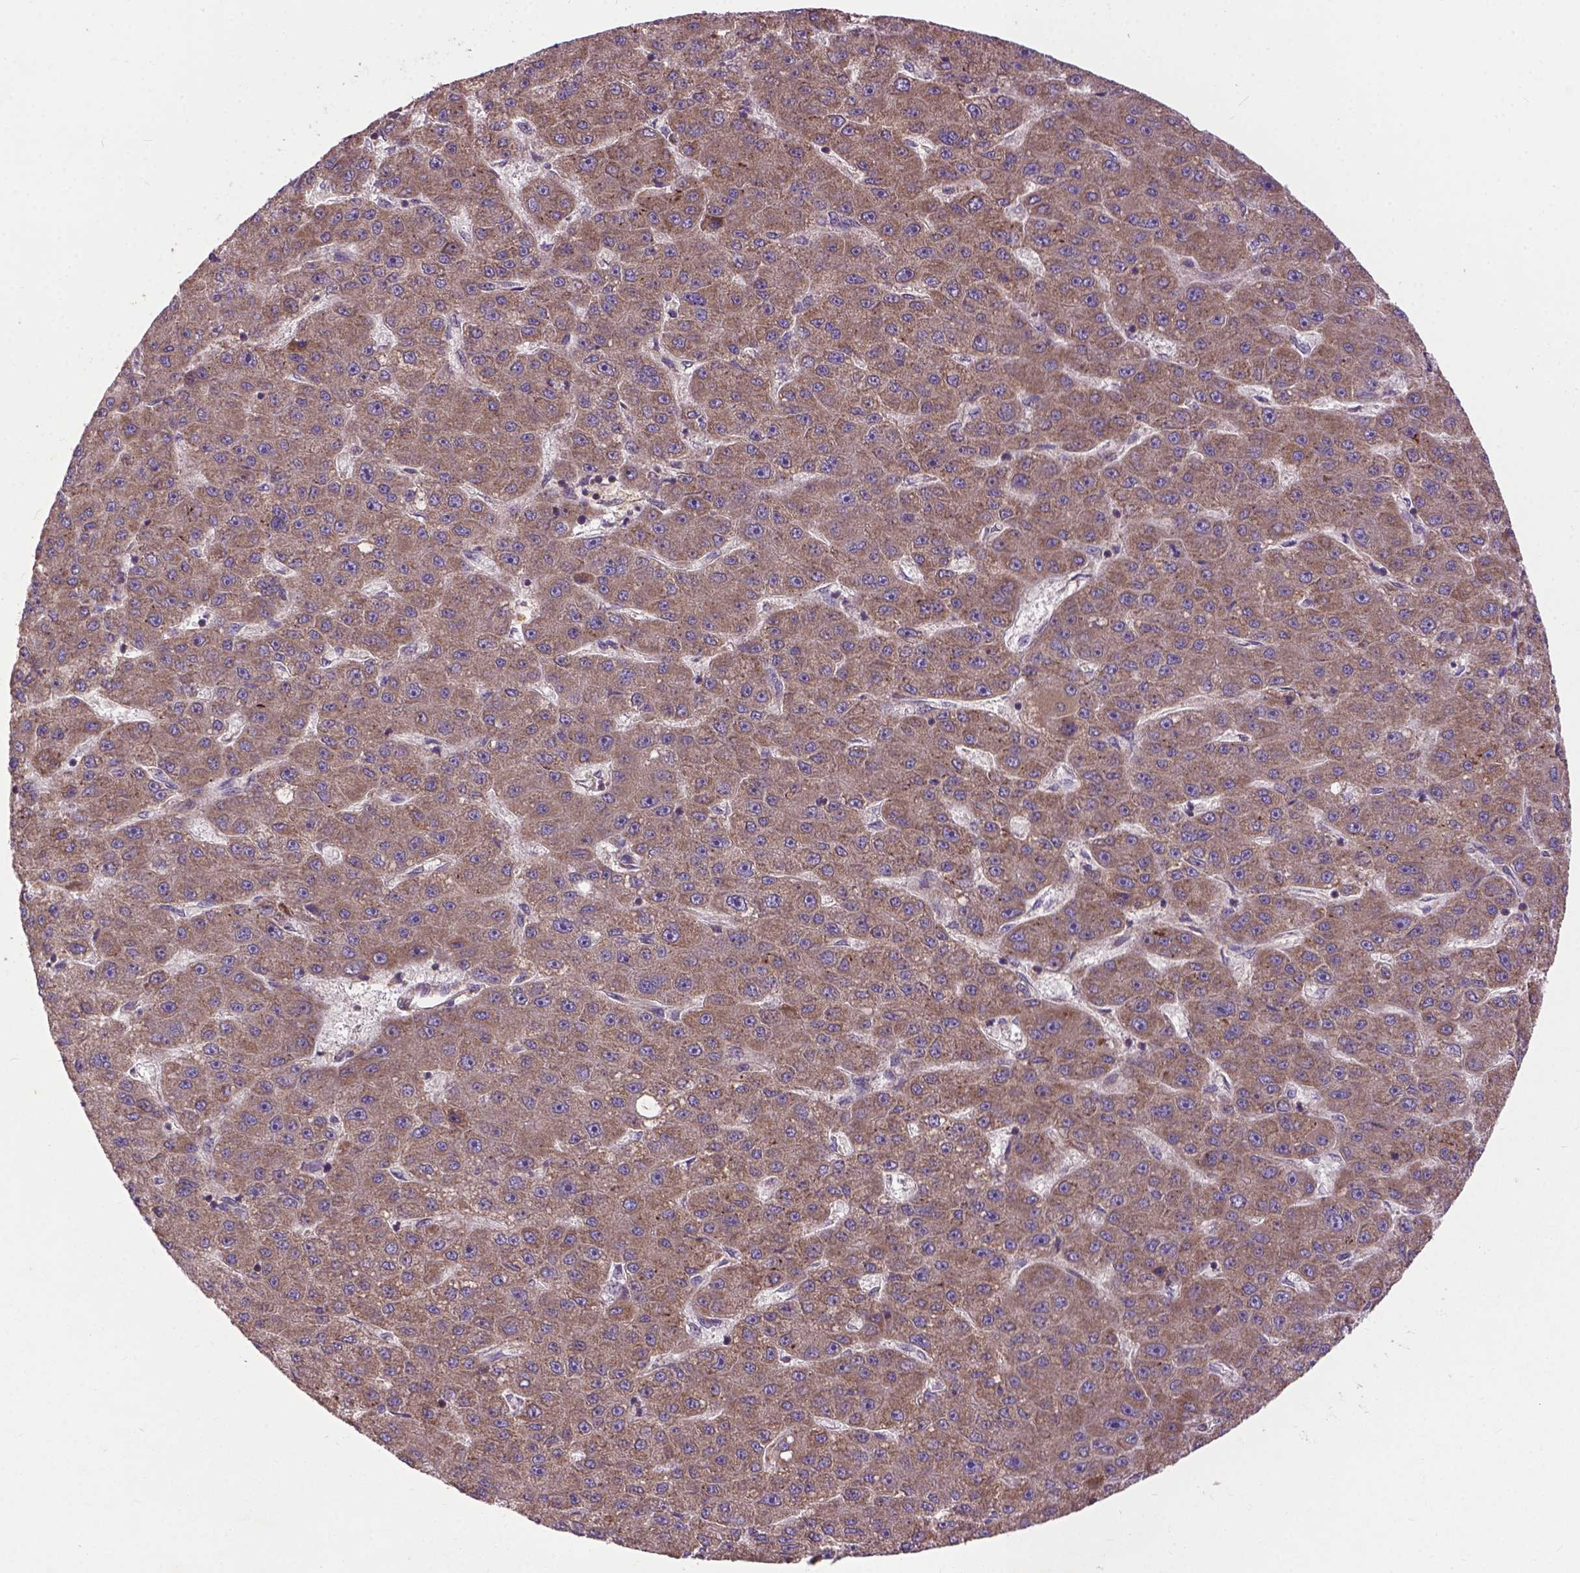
{"staining": {"intensity": "moderate", "quantity": ">75%", "location": "cytoplasmic/membranous"}, "tissue": "liver cancer", "cell_type": "Tumor cells", "image_type": "cancer", "snomed": [{"axis": "morphology", "description": "Carcinoma, Hepatocellular, NOS"}, {"axis": "topography", "description": "Liver"}], "caption": "Protein expression analysis of liver cancer (hepatocellular carcinoma) shows moderate cytoplasmic/membranous positivity in approximately >75% of tumor cells. The protein of interest is shown in brown color, while the nuclei are stained blue.", "gene": "ZNF616", "patient": {"sex": "male", "age": 67}}